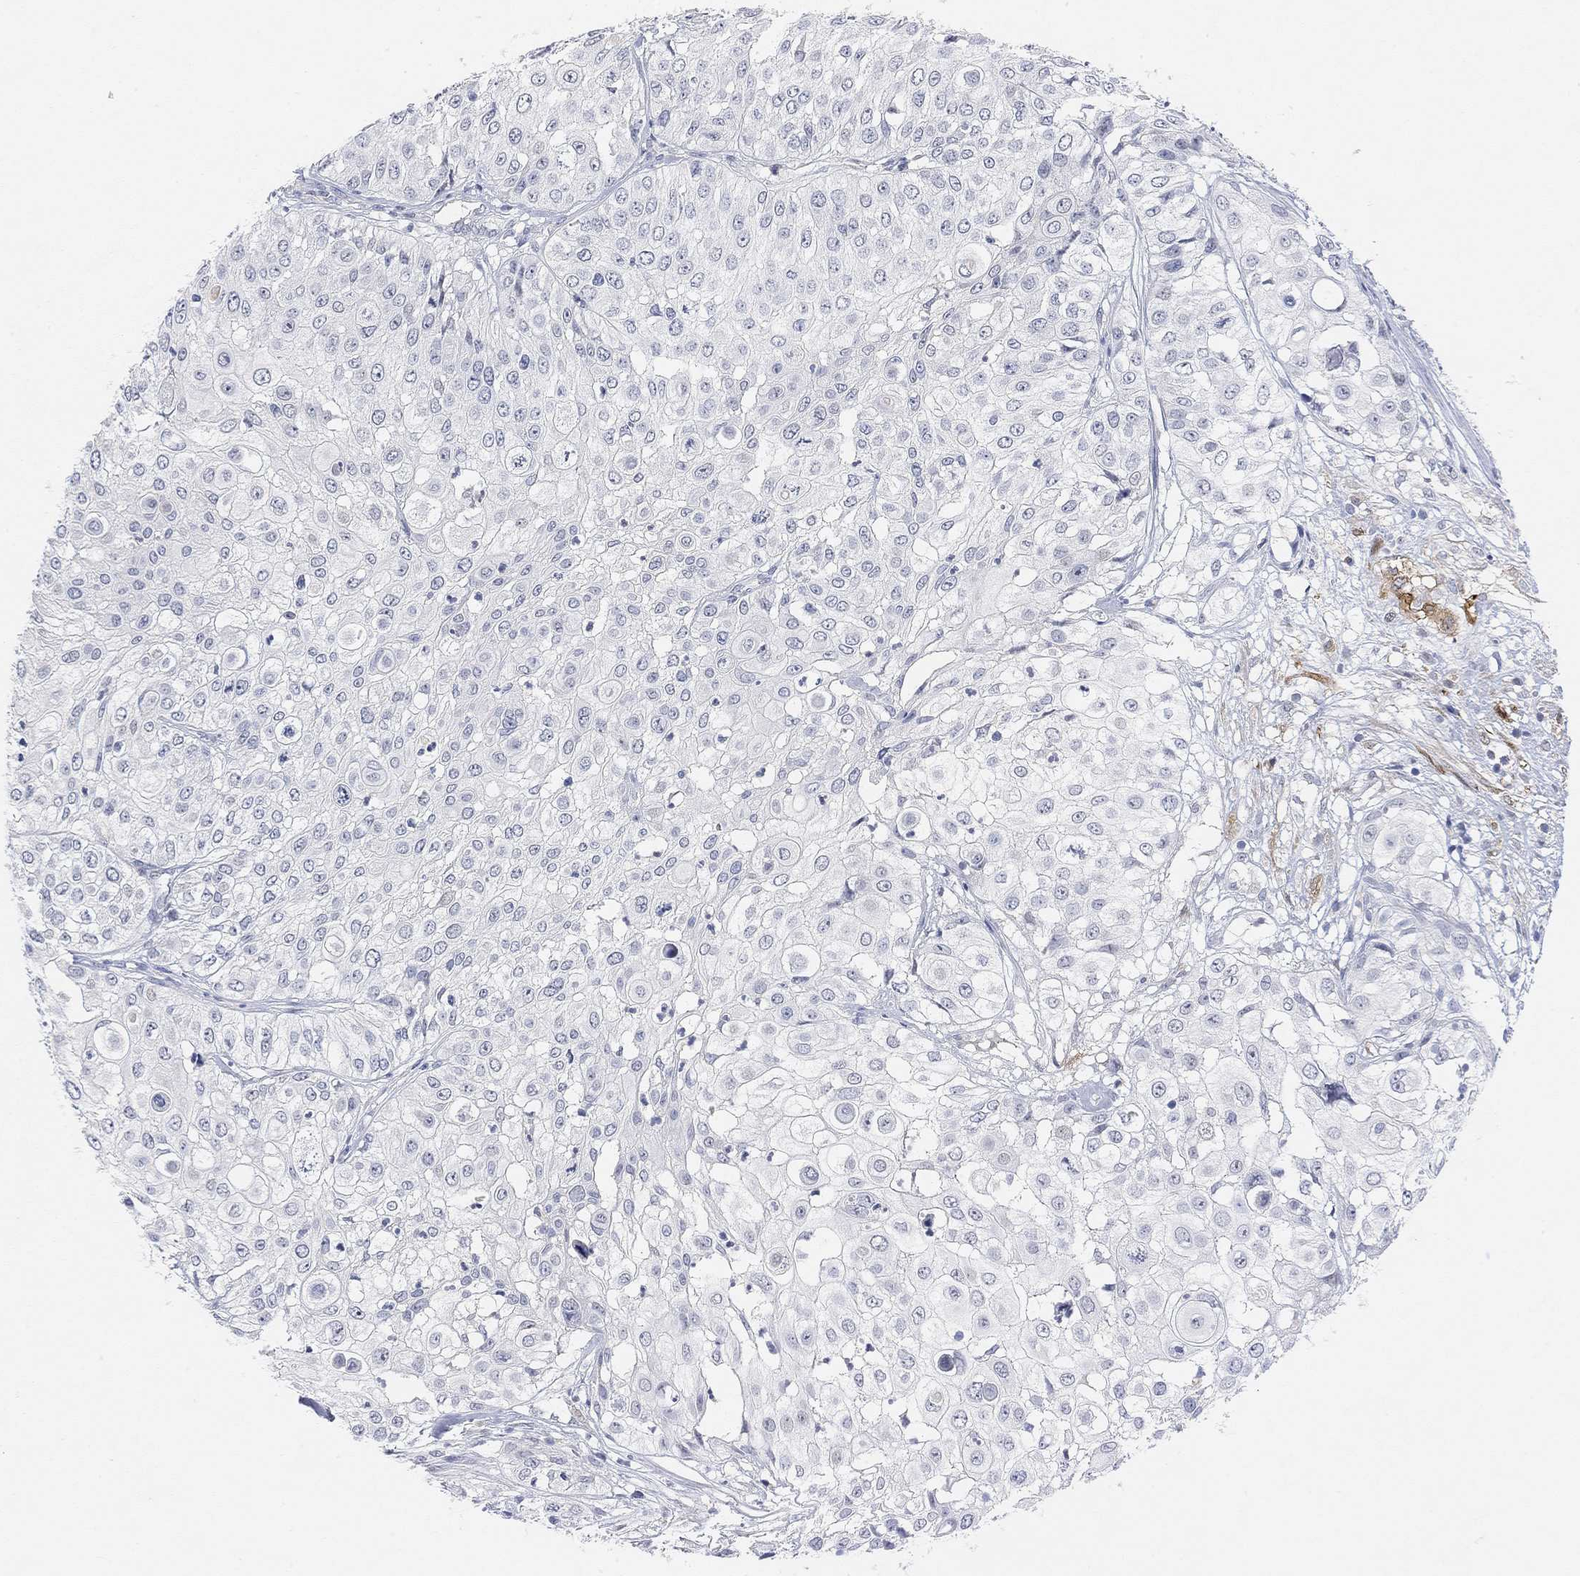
{"staining": {"intensity": "negative", "quantity": "none", "location": "none"}, "tissue": "urothelial cancer", "cell_type": "Tumor cells", "image_type": "cancer", "snomed": [{"axis": "morphology", "description": "Urothelial carcinoma, High grade"}, {"axis": "topography", "description": "Urinary bladder"}], "caption": "Urothelial cancer was stained to show a protein in brown. There is no significant staining in tumor cells. The staining is performed using DAB (3,3'-diaminobenzidine) brown chromogen with nuclei counter-stained in using hematoxylin.", "gene": "VAT1L", "patient": {"sex": "female", "age": 79}}